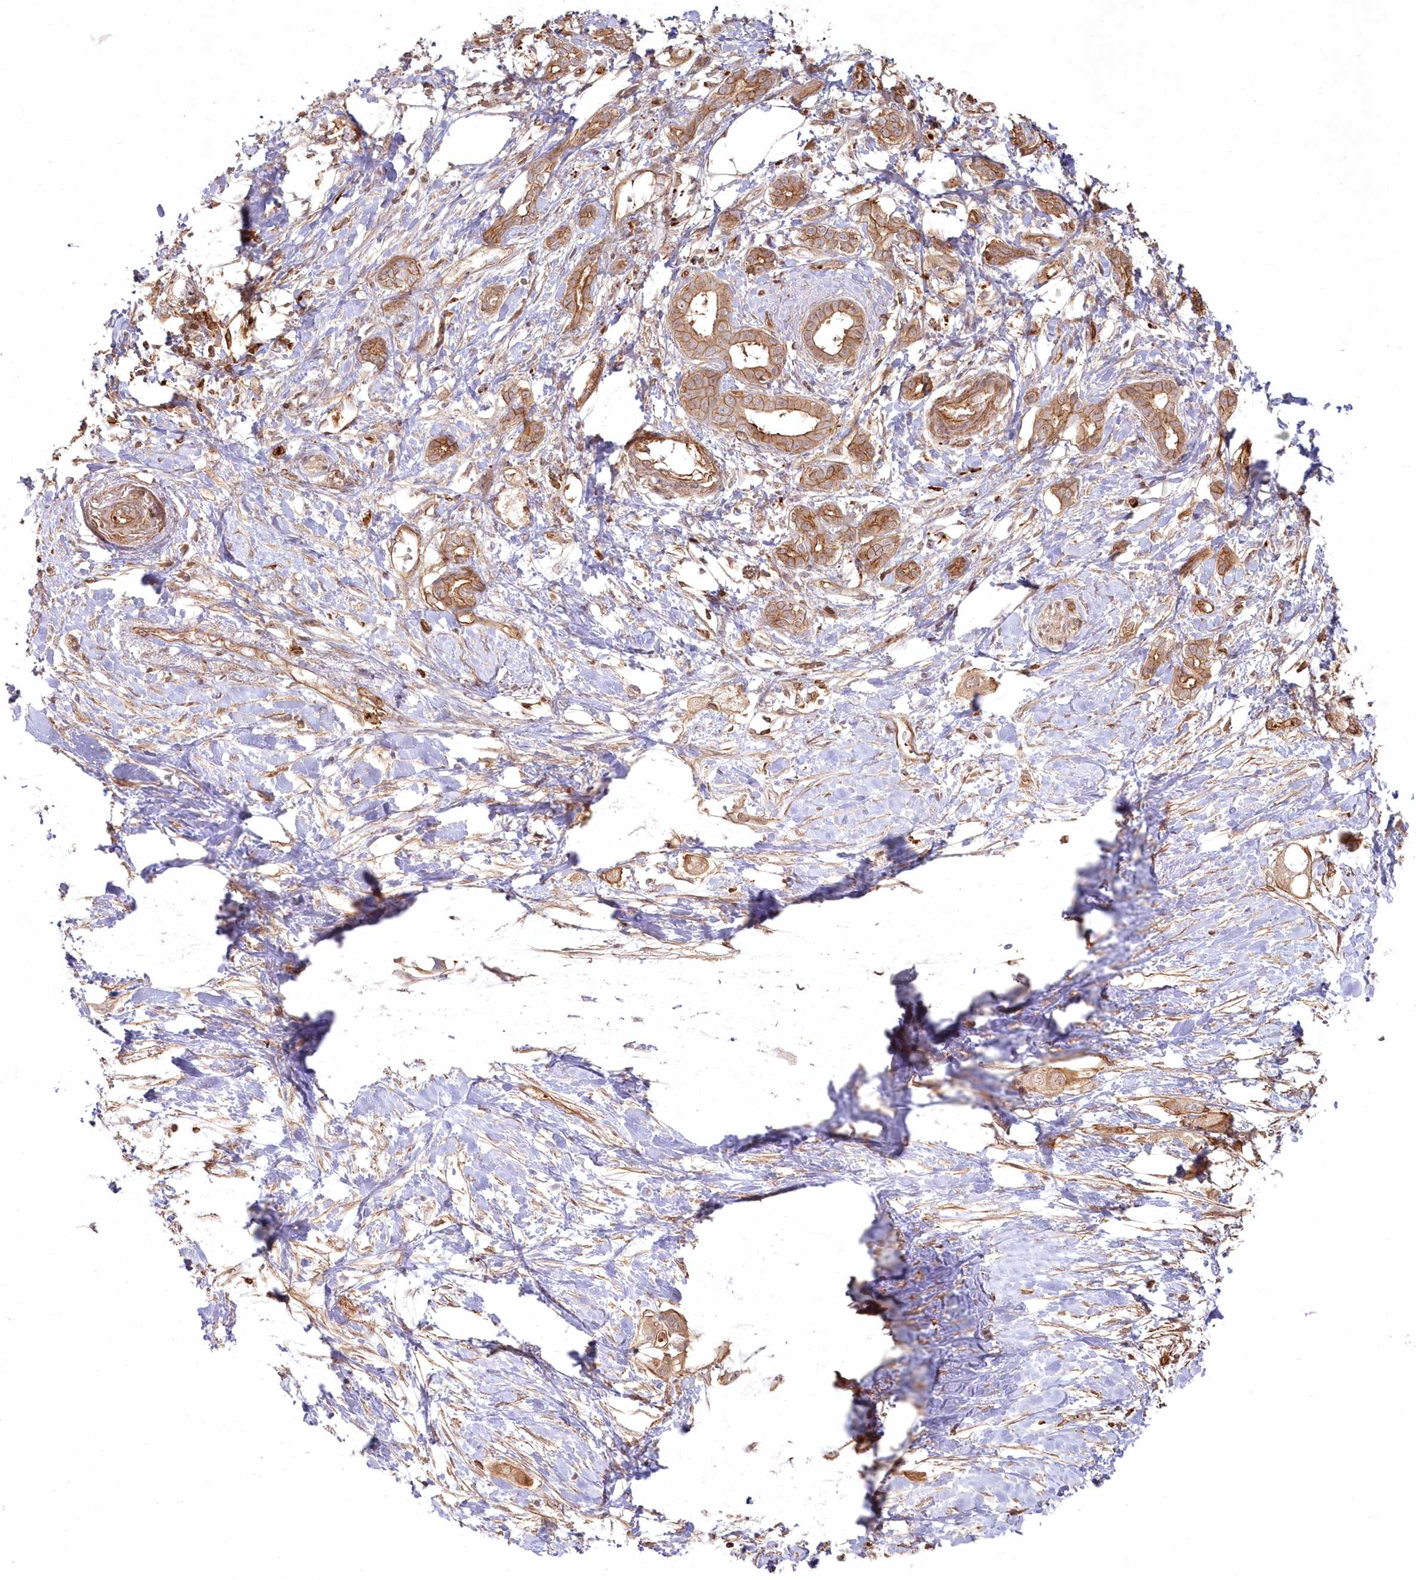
{"staining": {"intensity": "moderate", "quantity": ">75%", "location": "cytoplasmic/membranous"}, "tissue": "pancreatic cancer", "cell_type": "Tumor cells", "image_type": "cancer", "snomed": [{"axis": "morphology", "description": "Adenocarcinoma, NOS"}, {"axis": "topography", "description": "Pancreas"}], "caption": "Protein positivity by IHC reveals moderate cytoplasmic/membranous positivity in approximately >75% of tumor cells in adenocarcinoma (pancreatic).", "gene": "RGCC", "patient": {"sex": "female", "age": 56}}